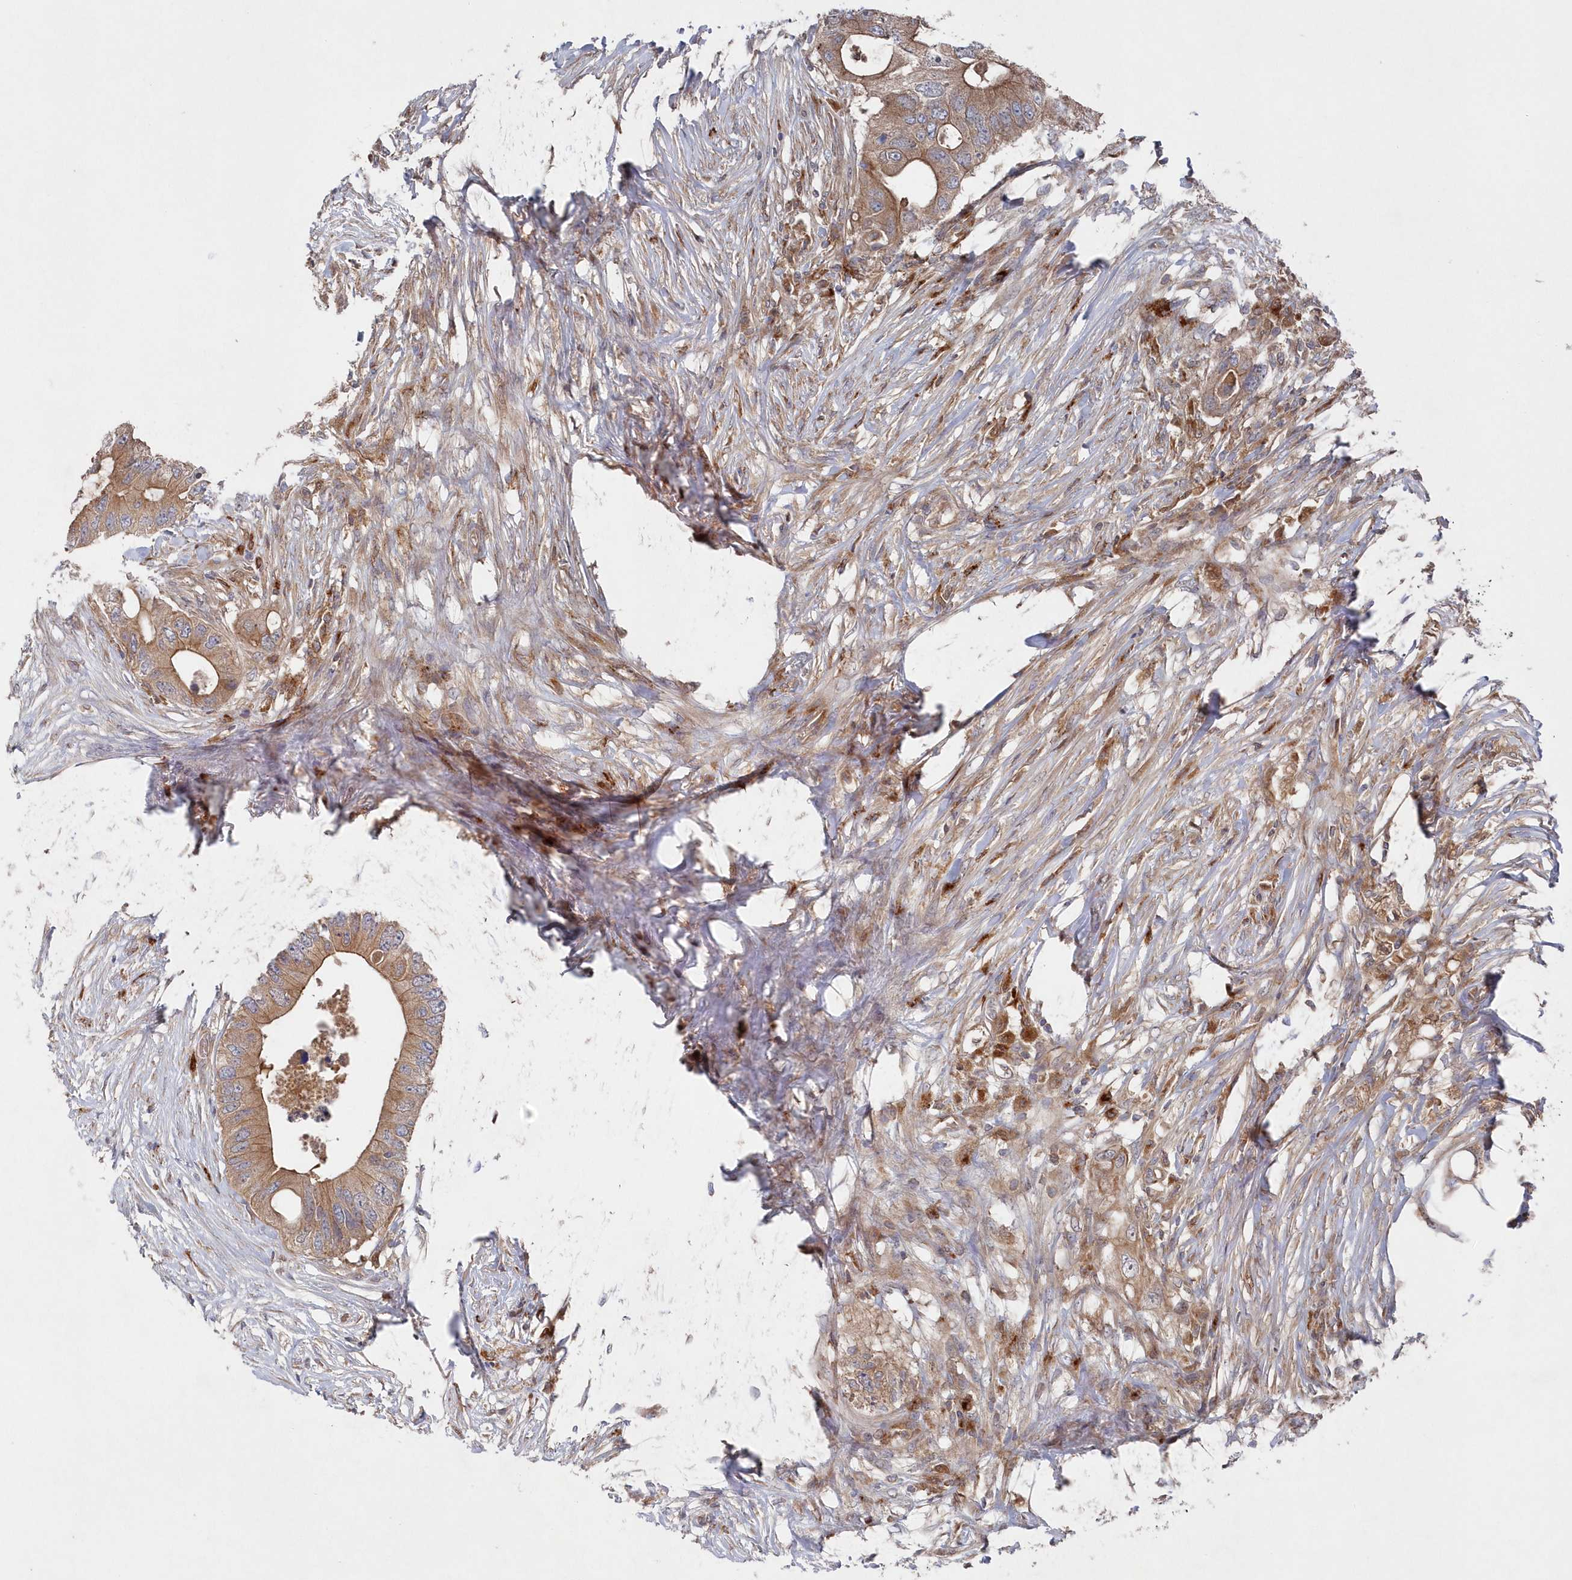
{"staining": {"intensity": "moderate", "quantity": ">75%", "location": "cytoplasmic/membranous"}, "tissue": "colorectal cancer", "cell_type": "Tumor cells", "image_type": "cancer", "snomed": [{"axis": "morphology", "description": "Adenocarcinoma, NOS"}, {"axis": "topography", "description": "Colon"}], "caption": "Immunohistochemistry (IHC) of human colorectal cancer demonstrates medium levels of moderate cytoplasmic/membranous expression in about >75% of tumor cells. The staining was performed using DAB (3,3'-diaminobenzidine), with brown indicating positive protein expression. Nuclei are stained blue with hematoxylin.", "gene": "ASNSD1", "patient": {"sex": "male", "age": 71}}